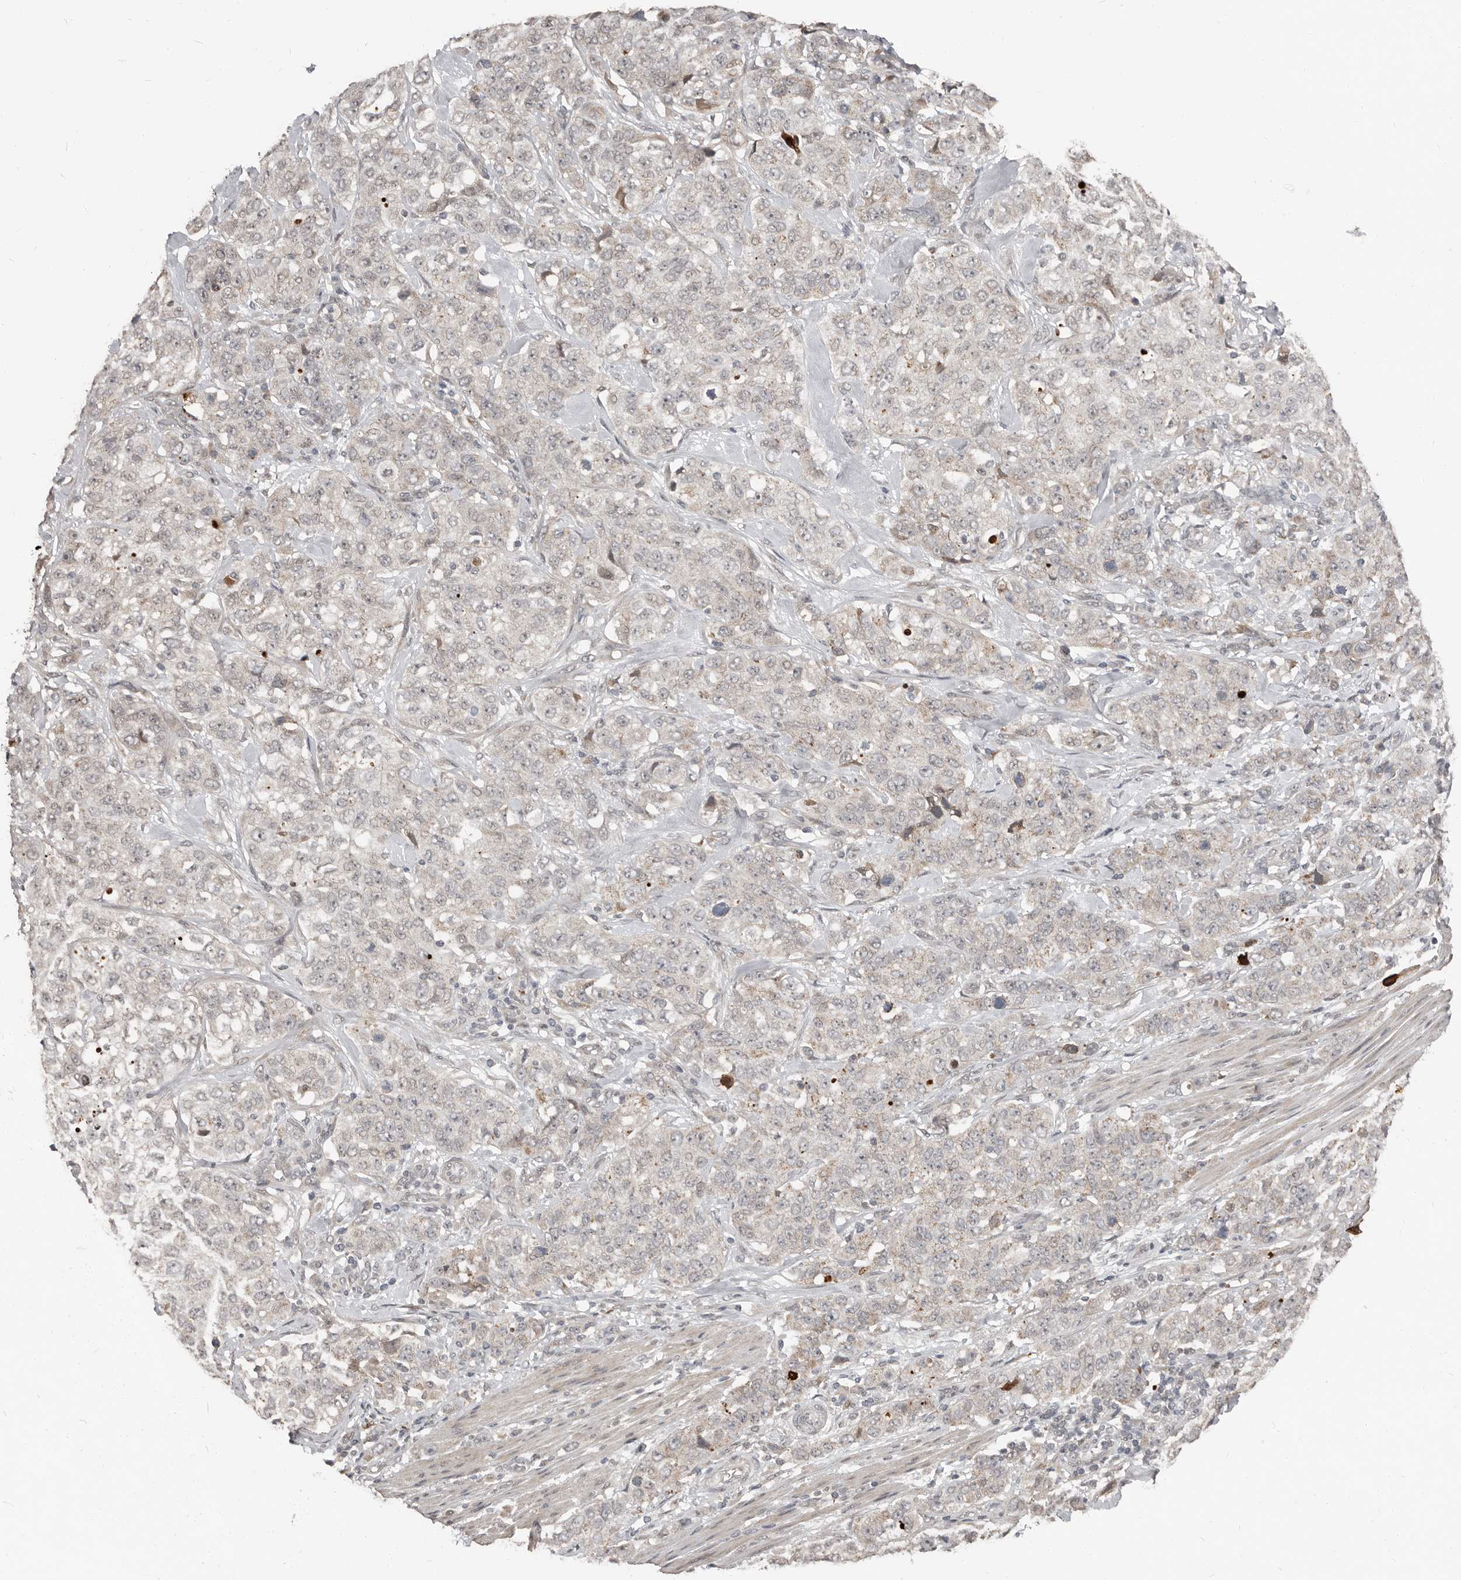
{"staining": {"intensity": "negative", "quantity": "none", "location": "none"}, "tissue": "stomach cancer", "cell_type": "Tumor cells", "image_type": "cancer", "snomed": [{"axis": "morphology", "description": "Adenocarcinoma, NOS"}, {"axis": "topography", "description": "Stomach"}], "caption": "An IHC image of adenocarcinoma (stomach) is shown. There is no staining in tumor cells of adenocarcinoma (stomach). (Immunohistochemistry, brightfield microscopy, high magnification).", "gene": "APOL6", "patient": {"sex": "male", "age": 48}}